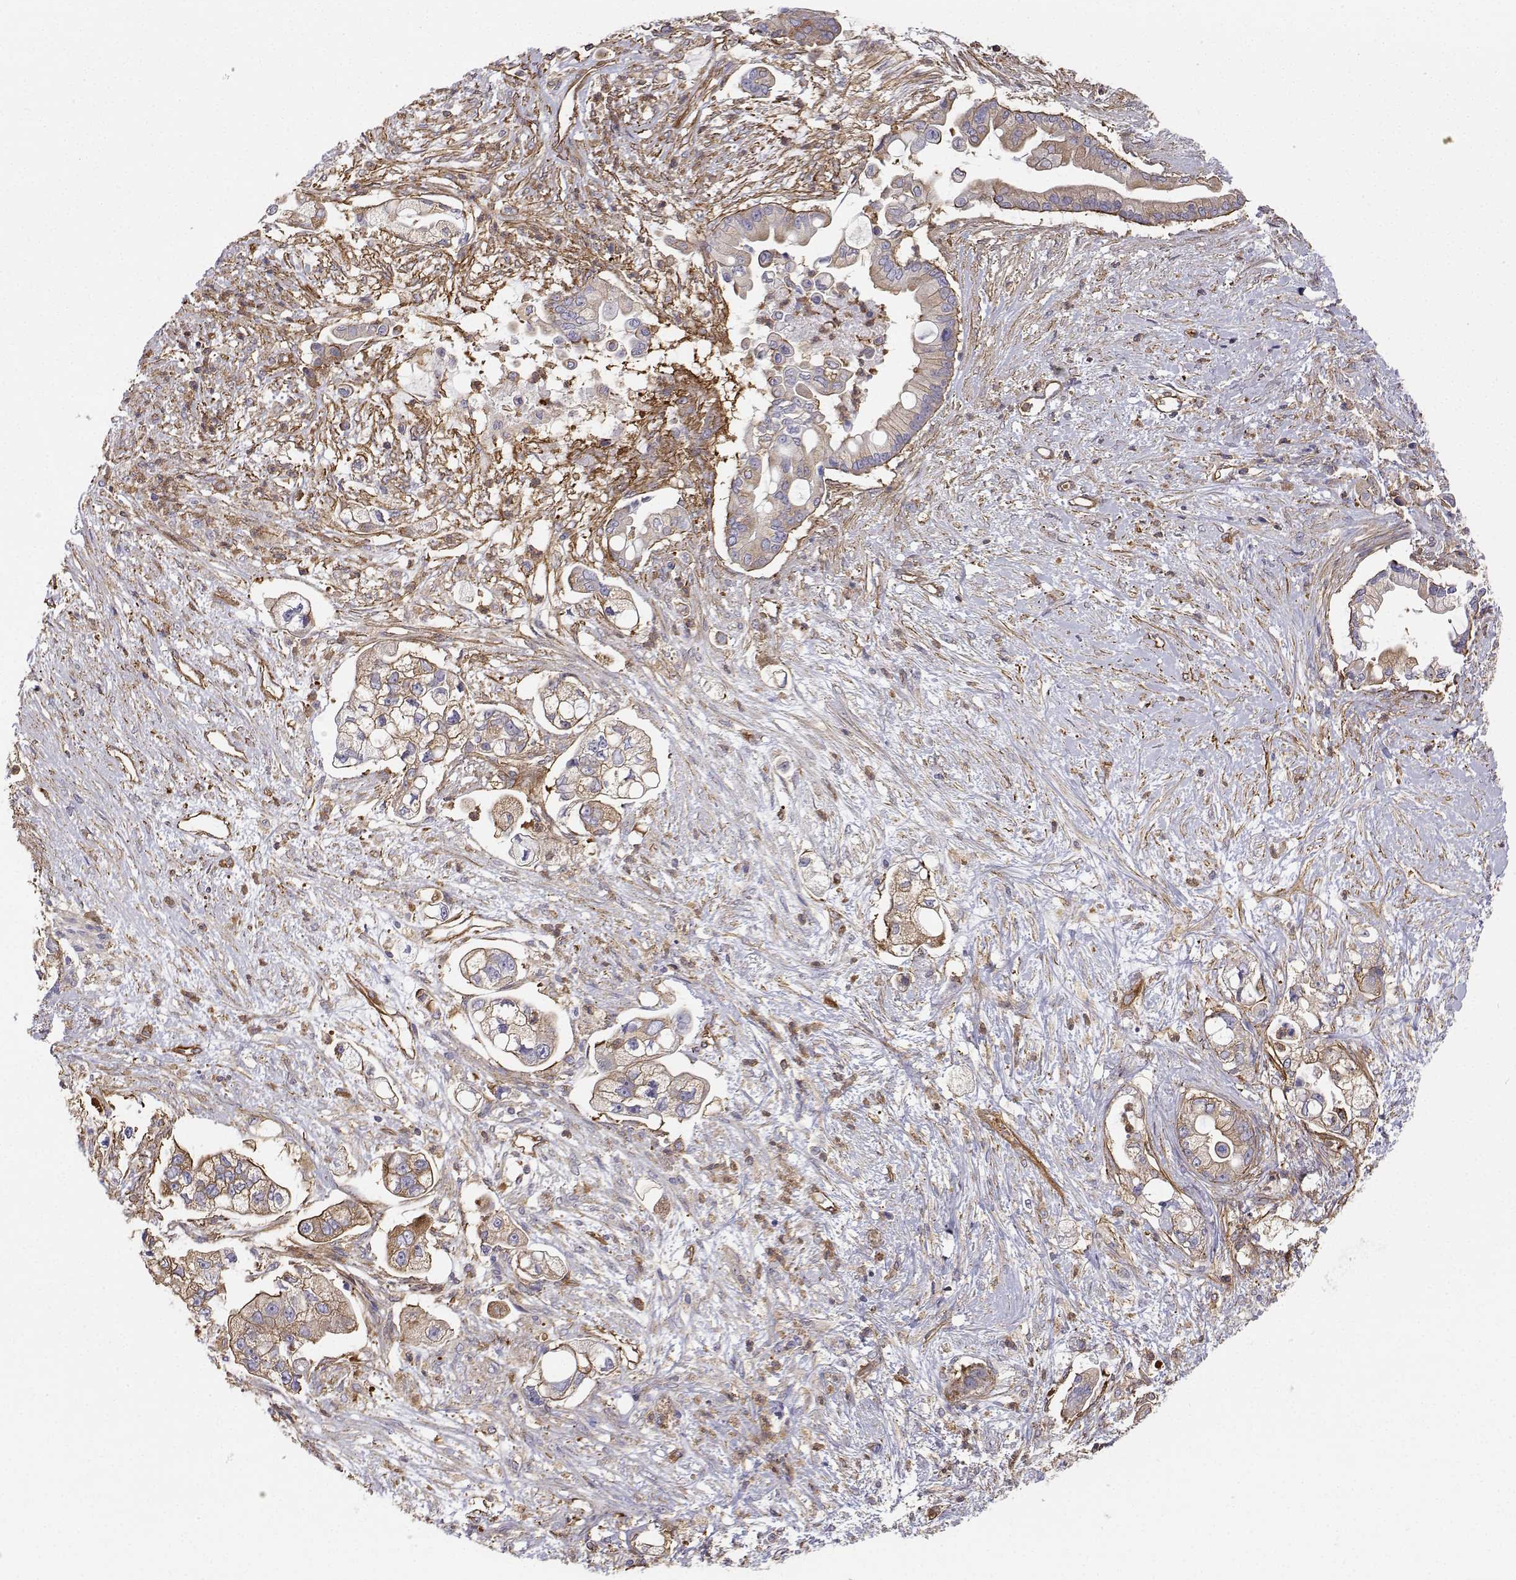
{"staining": {"intensity": "weak", "quantity": ">75%", "location": "cytoplasmic/membranous"}, "tissue": "pancreatic cancer", "cell_type": "Tumor cells", "image_type": "cancer", "snomed": [{"axis": "morphology", "description": "Adenocarcinoma, NOS"}, {"axis": "topography", "description": "Pancreas"}], "caption": "Human adenocarcinoma (pancreatic) stained with a brown dye displays weak cytoplasmic/membranous positive positivity in approximately >75% of tumor cells.", "gene": "MYH9", "patient": {"sex": "female", "age": 69}}